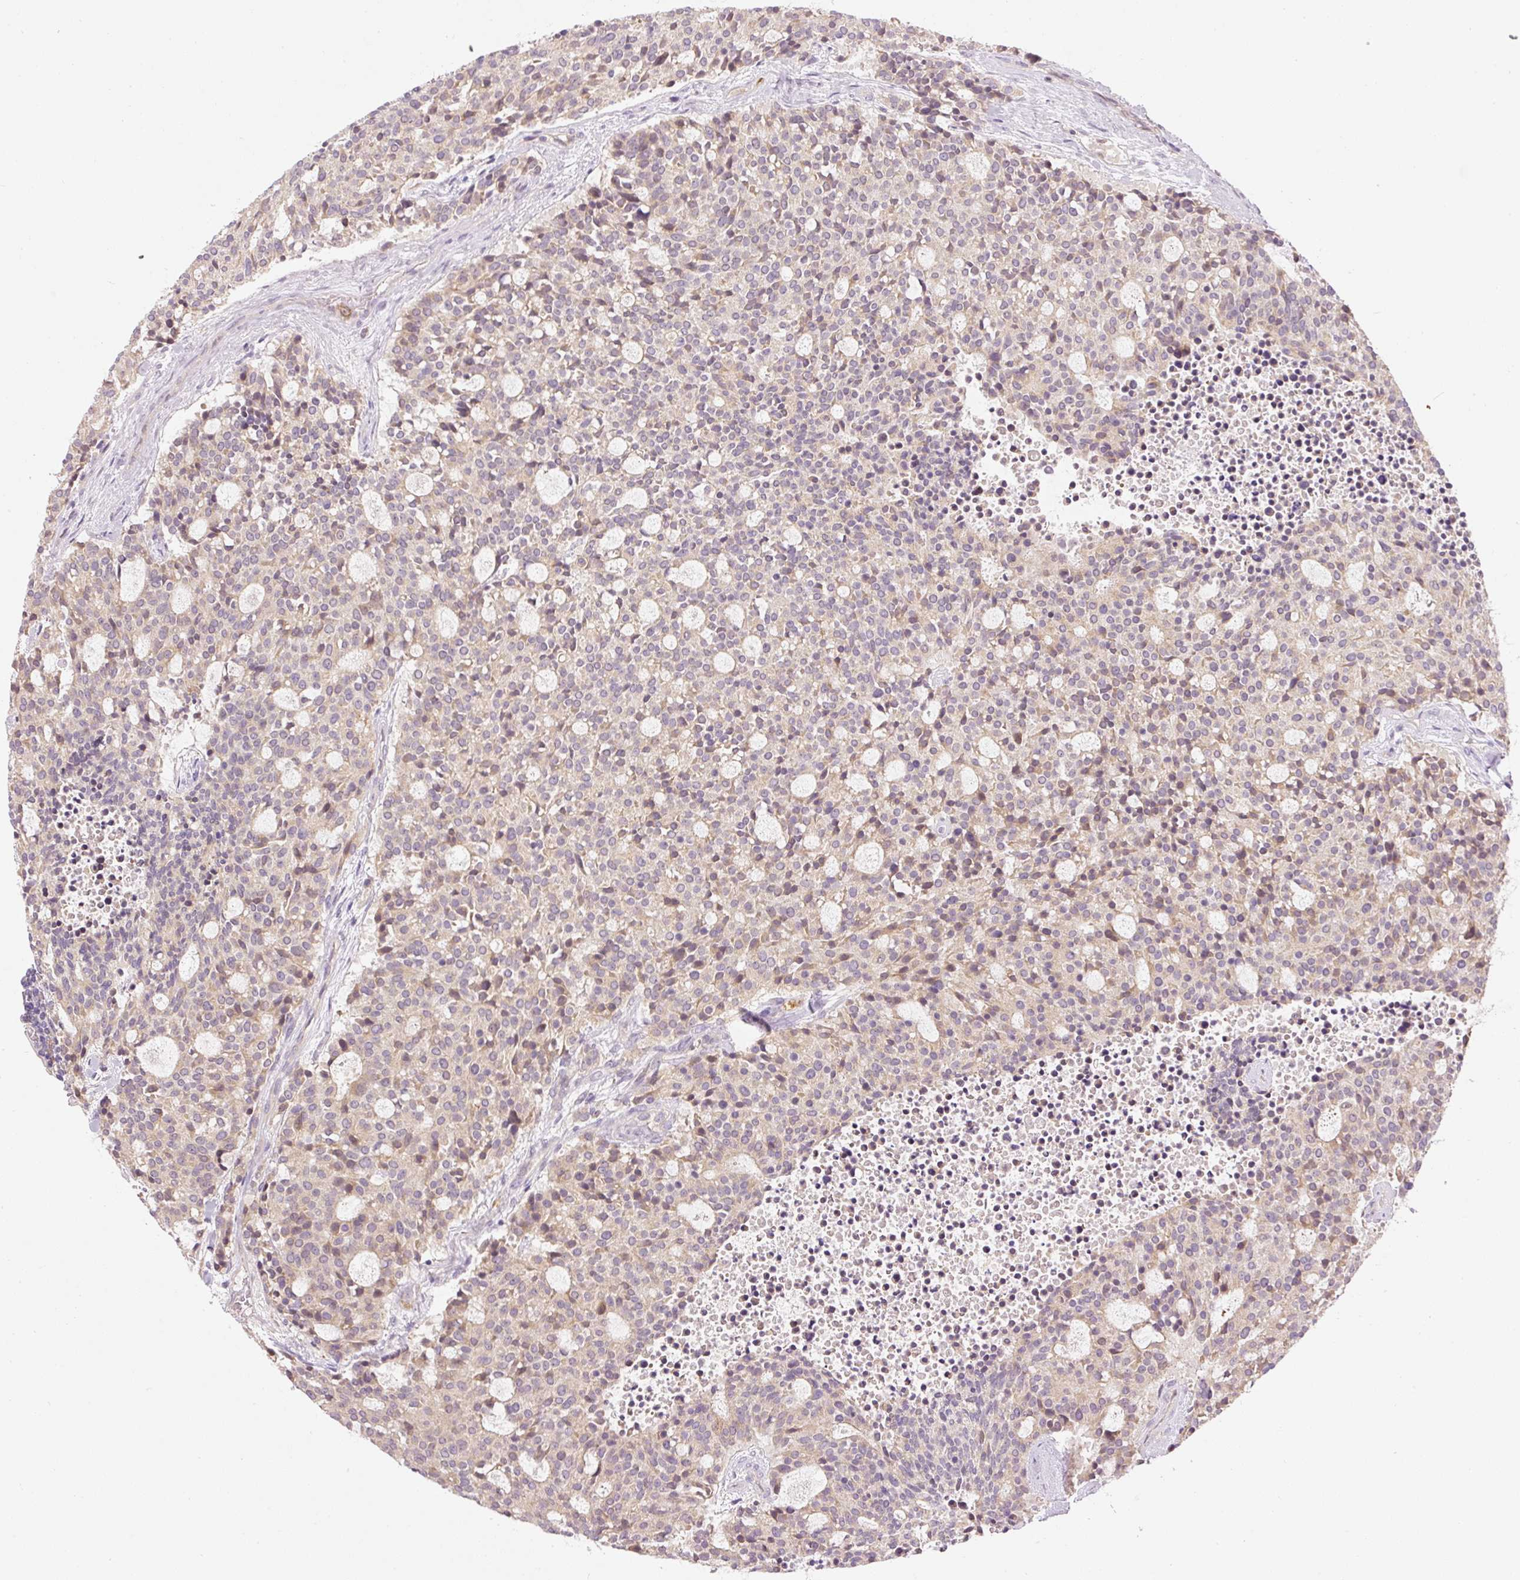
{"staining": {"intensity": "weak", "quantity": "25%-75%", "location": "cytoplasmic/membranous"}, "tissue": "carcinoid", "cell_type": "Tumor cells", "image_type": "cancer", "snomed": [{"axis": "morphology", "description": "Carcinoid, malignant, NOS"}, {"axis": "topography", "description": "Pancreas"}], "caption": "Brown immunohistochemical staining in human malignant carcinoid reveals weak cytoplasmic/membranous positivity in approximately 25%-75% of tumor cells.", "gene": "CTTNBP2", "patient": {"sex": "female", "age": 54}}